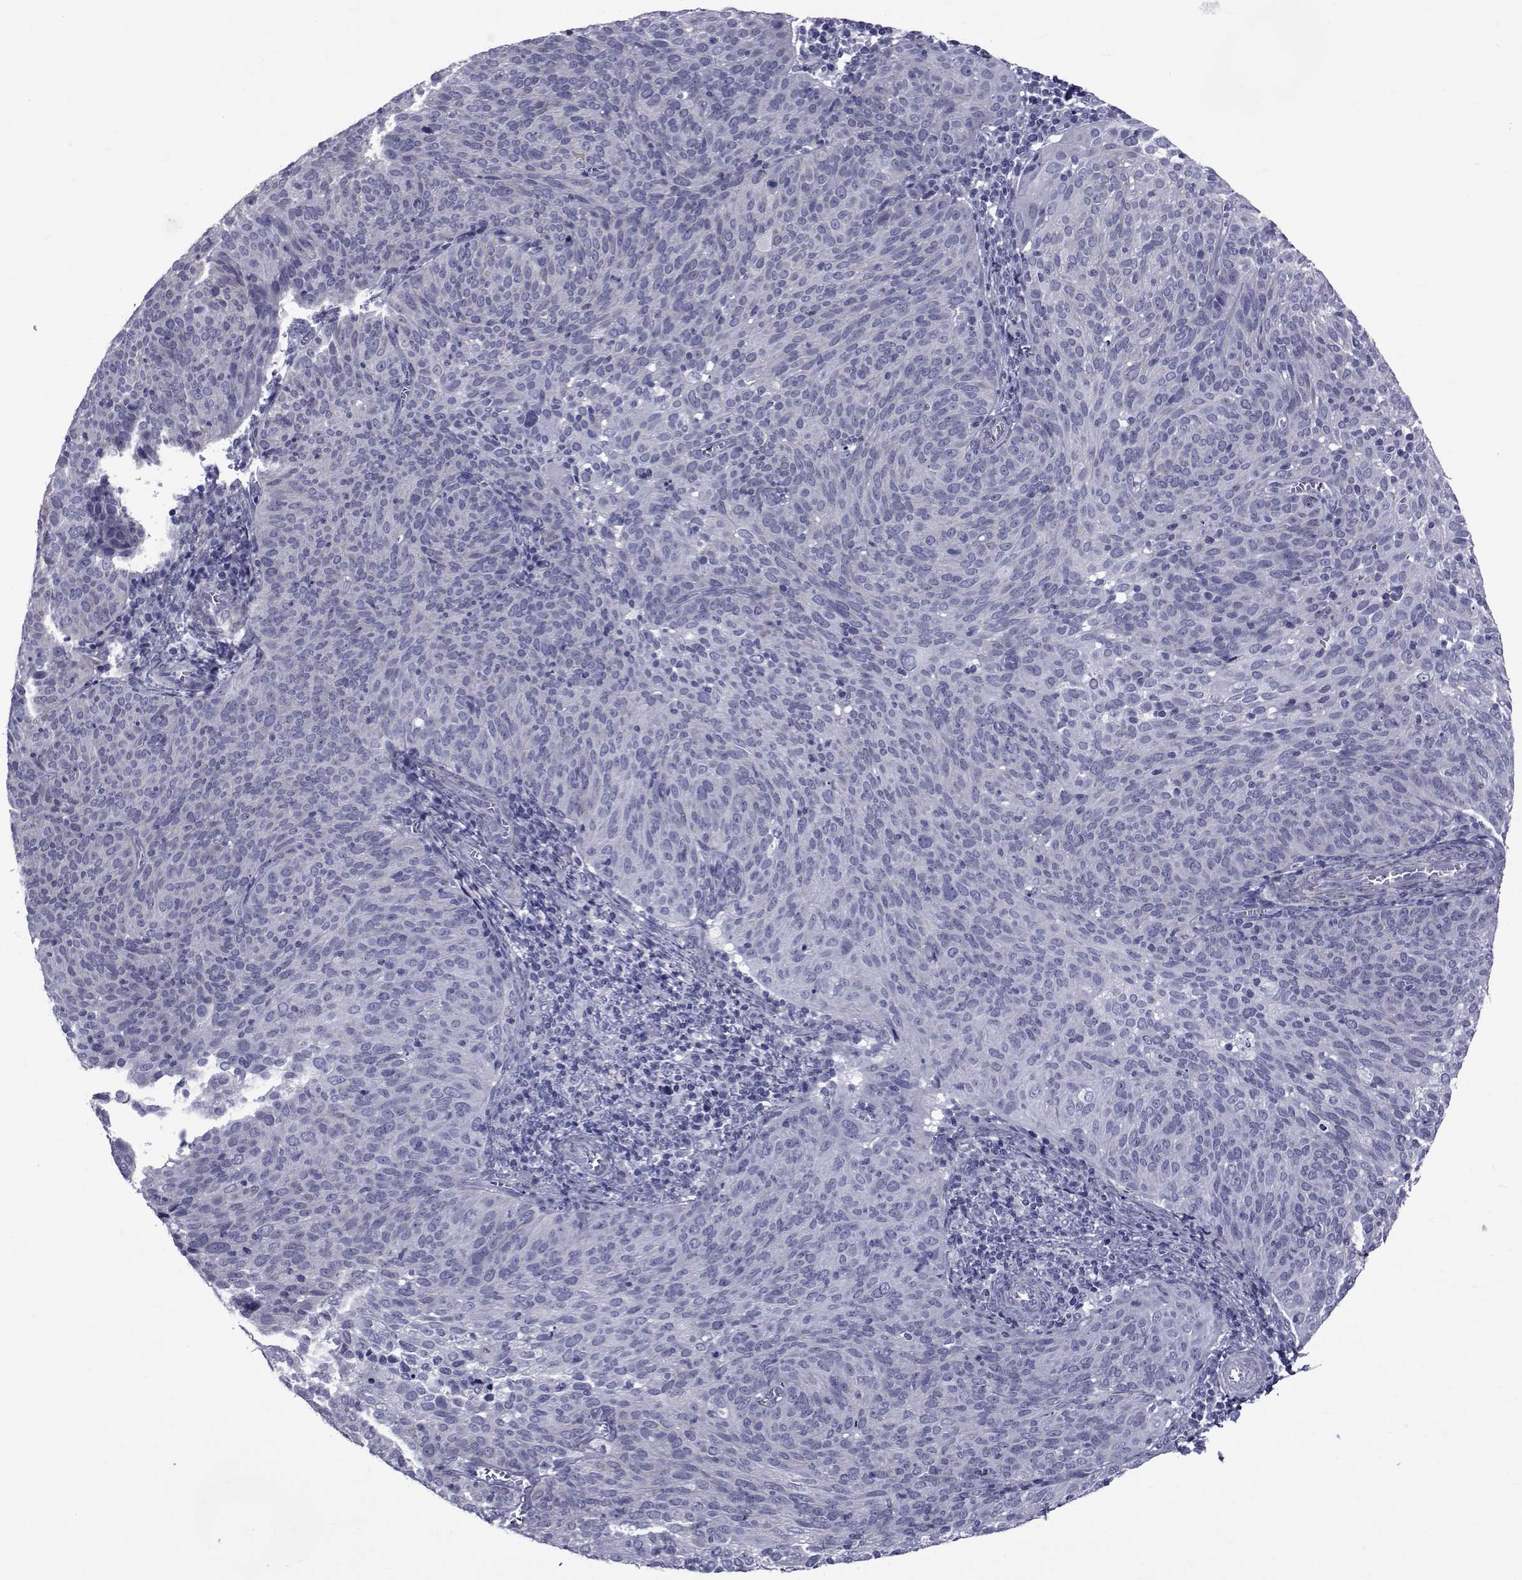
{"staining": {"intensity": "negative", "quantity": "none", "location": "none"}, "tissue": "cervical cancer", "cell_type": "Tumor cells", "image_type": "cancer", "snomed": [{"axis": "morphology", "description": "Squamous cell carcinoma, NOS"}, {"axis": "topography", "description": "Cervix"}], "caption": "Immunohistochemical staining of cervical cancer reveals no significant staining in tumor cells. Nuclei are stained in blue.", "gene": "GKAP1", "patient": {"sex": "female", "age": 39}}